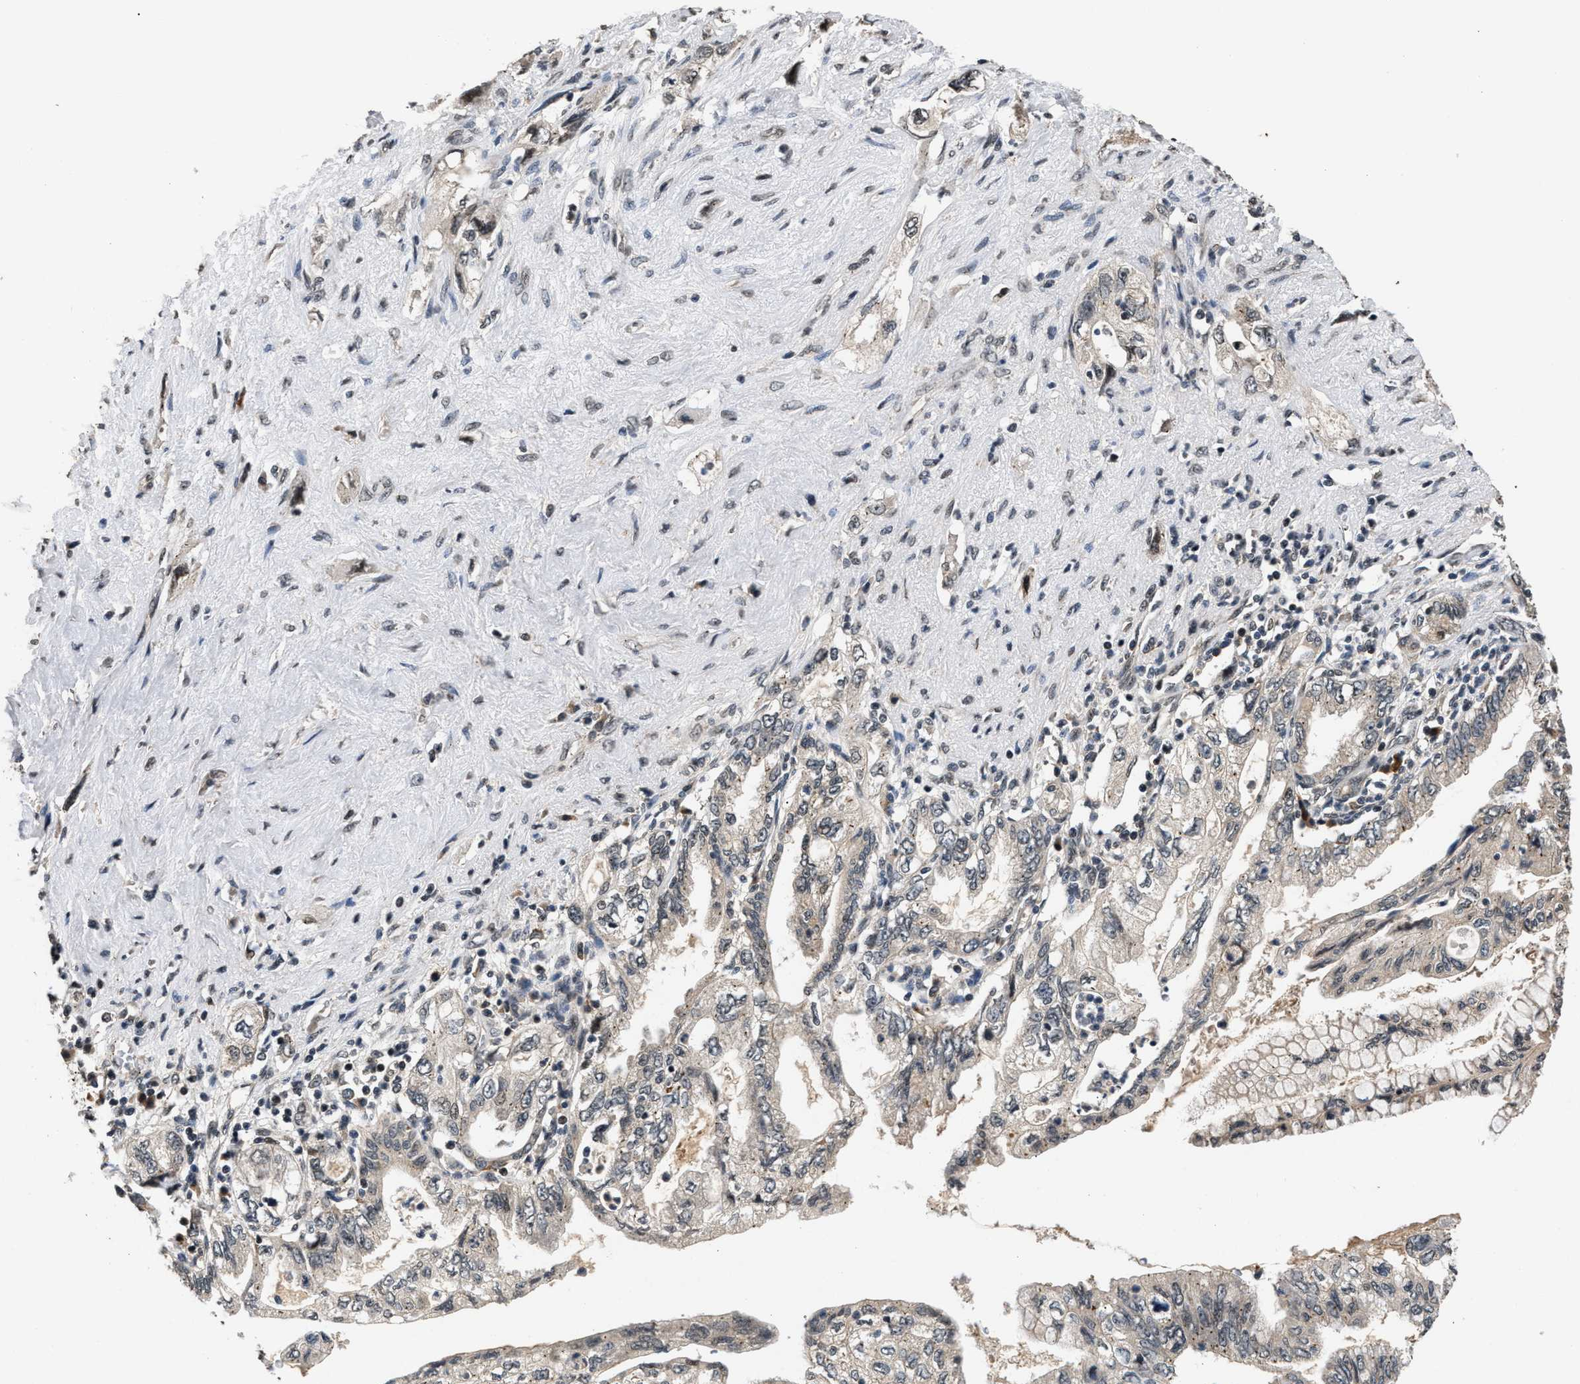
{"staining": {"intensity": "weak", "quantity": "<25%", "location": "nuclear"}, "tissue": "pancreatic cancer", "cell_type": "Tumor cells", "image_type": "cancer", "snomed": [{"axis": "morphology", "description": "Adenocarcinoma, NOS"}, {"axis": "topography", "description": "Pancreas"}], "caption": "Immunohistochemistry image of neoplastic tissue: human pancreatic cancer stained with DAB (3,3'-diaminobenzidine) demonstrates no significant protein staining in tumor cells. (Stains: DAB IHC with hematoxylin counter stain, Microscopy: brightfield microscopy at high magnification).", "gene": "RBM33", "patient": {"sex": "female", "age": 73}}